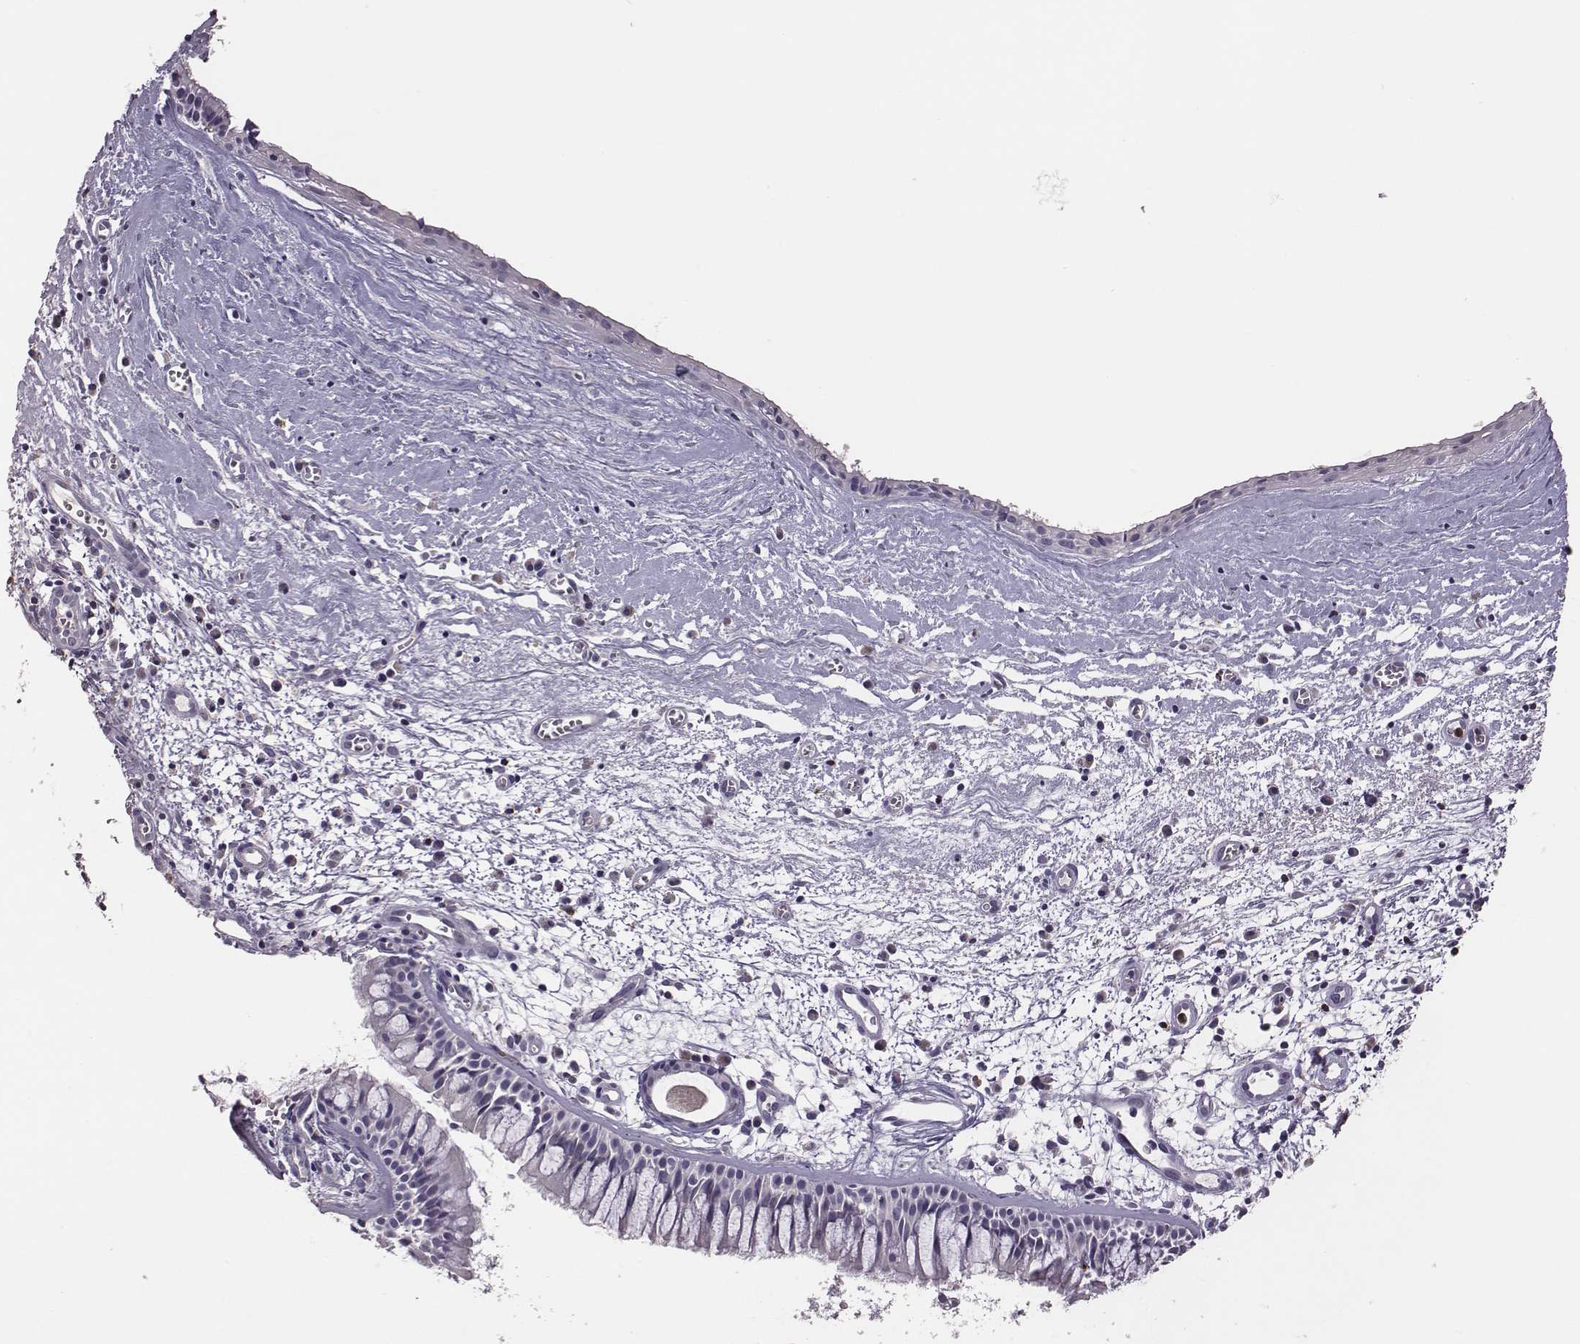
{"staining": {"intensity": "negative", "quantity": "none", "location": "none"}, "tissue": "nasopharynx", "cell_type": "Respiratory epithelial cells", "image_type": "normal", "snomed": [{"axis": "morphology", "description": "Normal tissue, NOS"}, {"axis": "topography", "description": "Nasopharynx"}], "caption": "This is a micrograph of immunohistochemistry (IHC) staining of unremarkable nasopharynx, which shows no expression in respiratory epithelial cells. (DAB immunohistochemistry (IHC) with hematoxylin counter stain).", "gene": "KMO", "patient": {"sex": "male", "age": 83}}